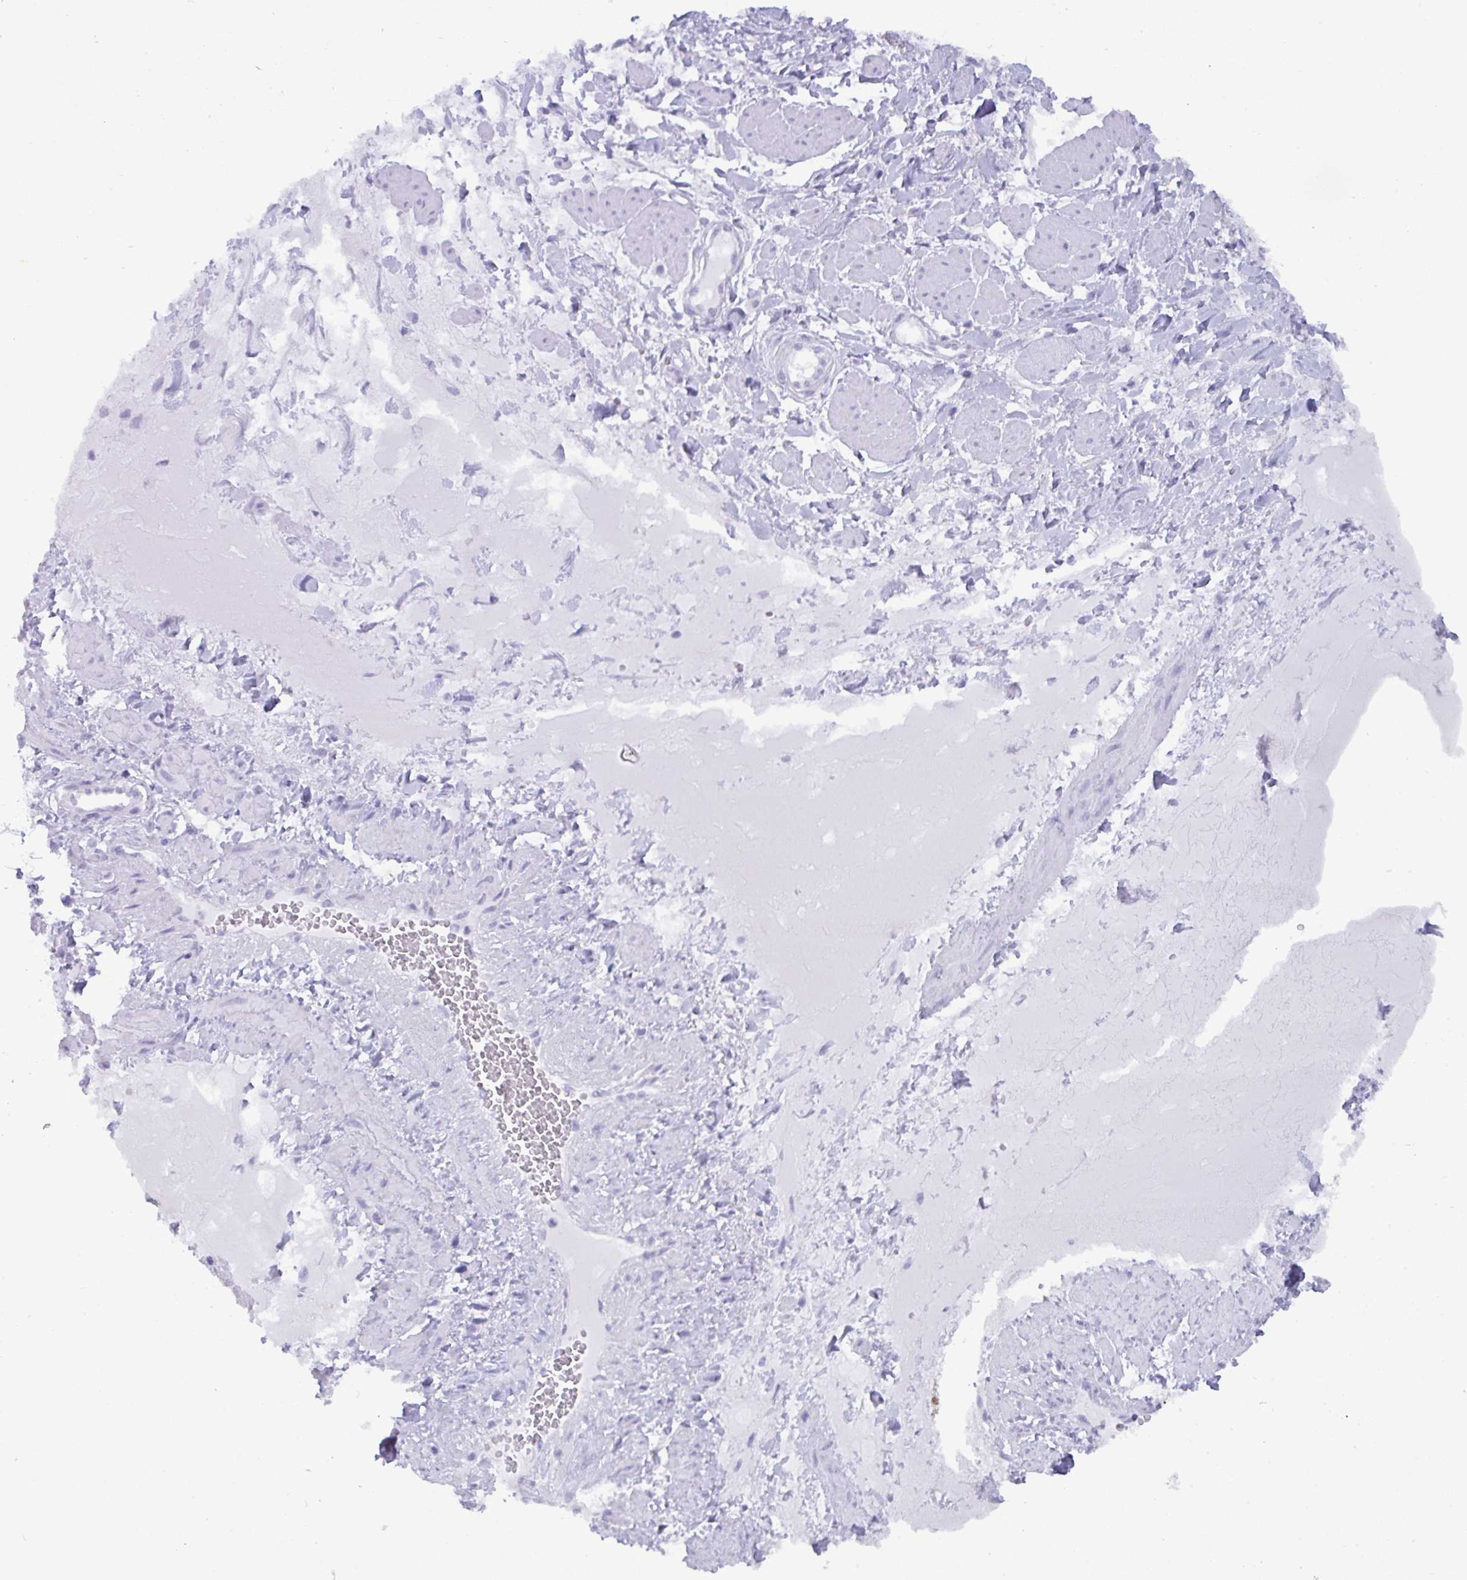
{"staining": {"intensity": "negative", "quantity": "none", "location": "none"}, "tissue": "ovarian cancer", "cell_type": "Tumor cells", "image_type": "cancer", "snomed": [{"axis": "morphology", "description": "Cystadenocarcinoma, mucinous, NOS"}, {"axis": "topography", "description": "Ovary"}], "caption": "Immunohistochemistry (IHC) photomicrograph of neoplastic tissue: human ovarian cancer stained with DAB shows no significant protein staining in tumor cells.", "gene": "C4orf33", "patient": {"sex": "female", "age": 73}}